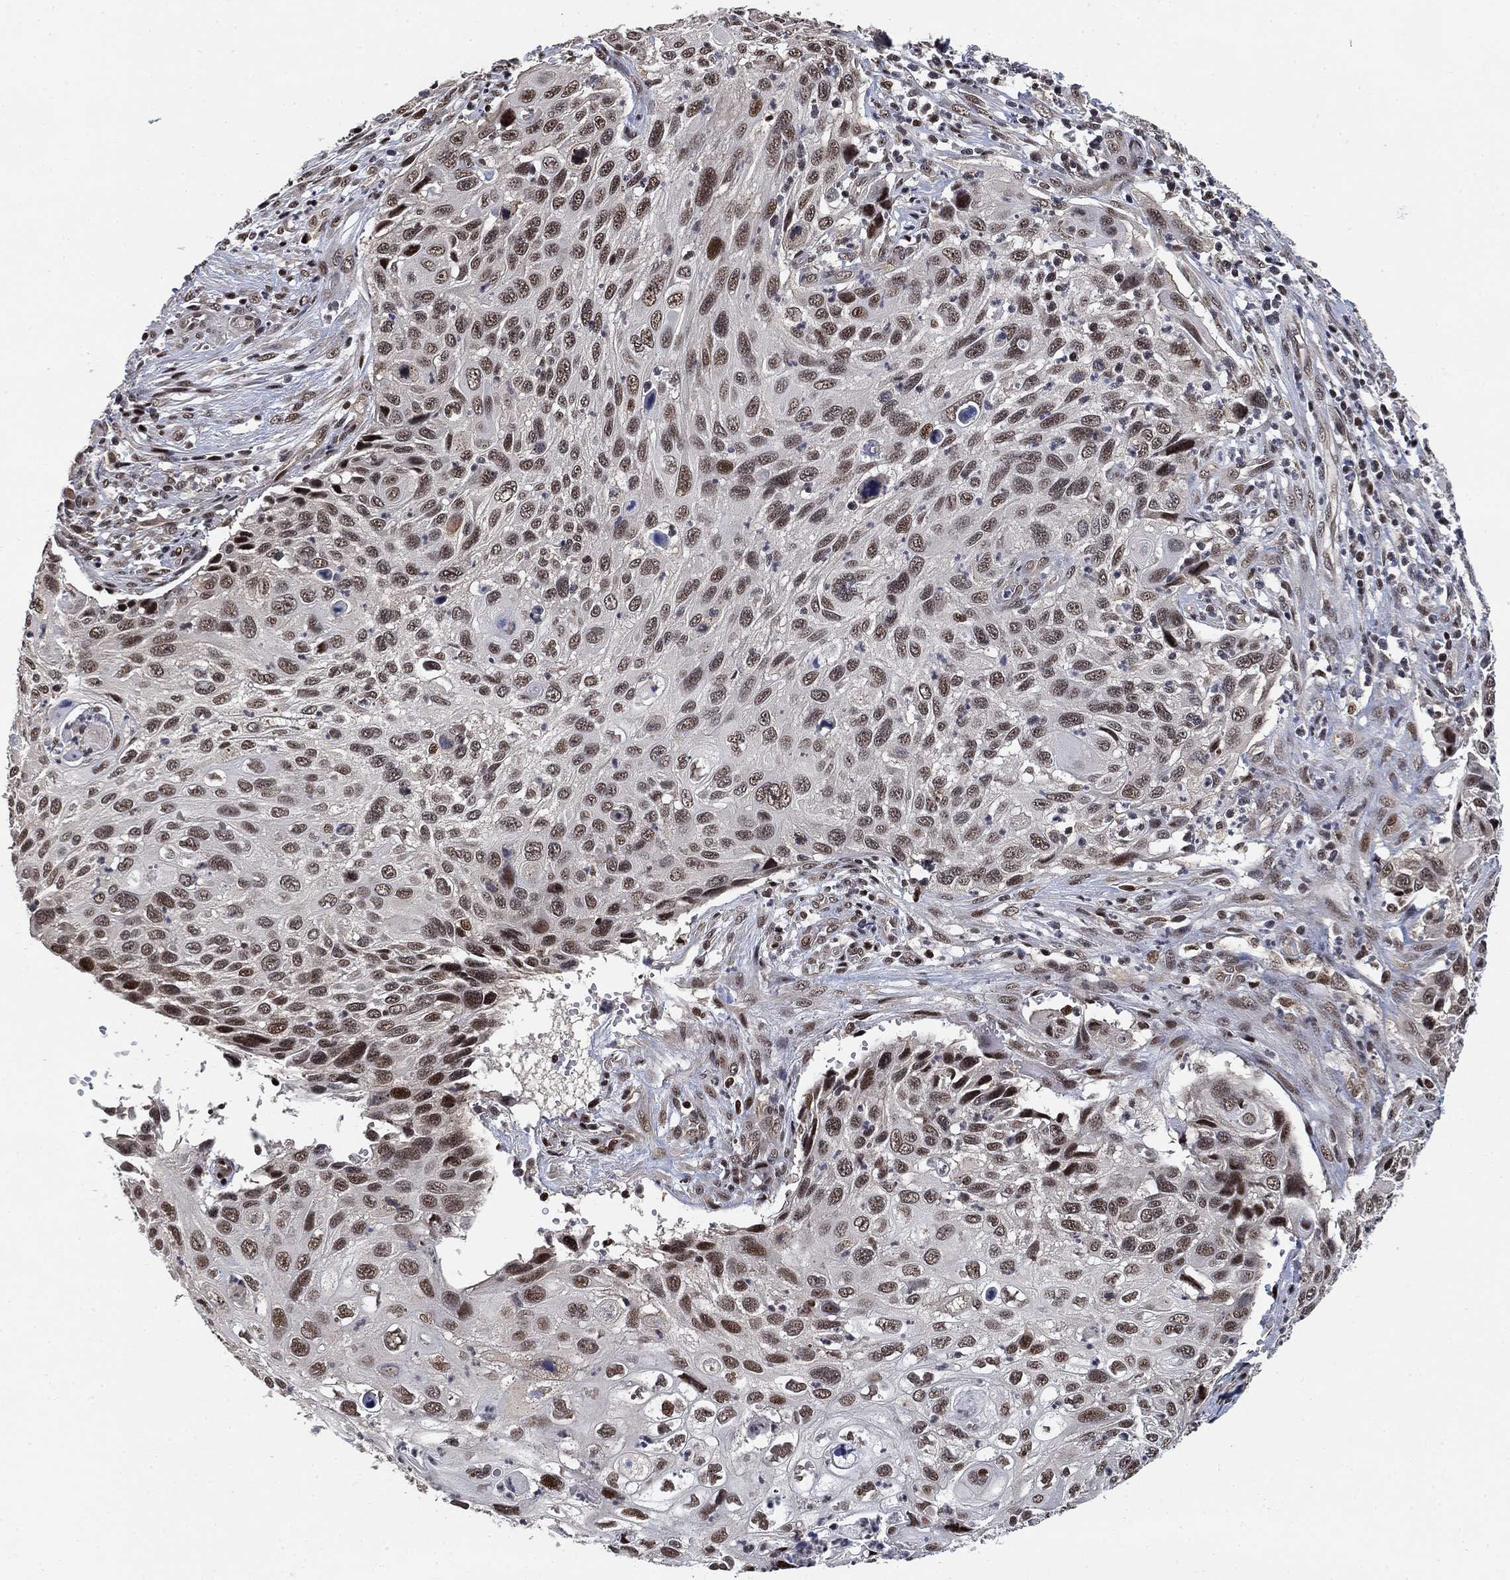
{"staining": {"intensity": "moderate", "quantity": "25%-75%", "location": "nuclear"}, "tissue": "cervical cancer", "cell_type": "Tumor cells", "image_type": "cancer", "snomed": [{"axis": "morphology", "description": "Squamous cell carcinoma, NOS"}, {"axis": "topography", "description": "Cervix"}], "caption": "Brown immunohistochemical staining in human cervical squamous cell carcinoma reveals moderate nuclear expression in about 25%-75% of tumor cells.", "gene": "ZSCAN30", "patient": {"sex": "female", "age": 70}}